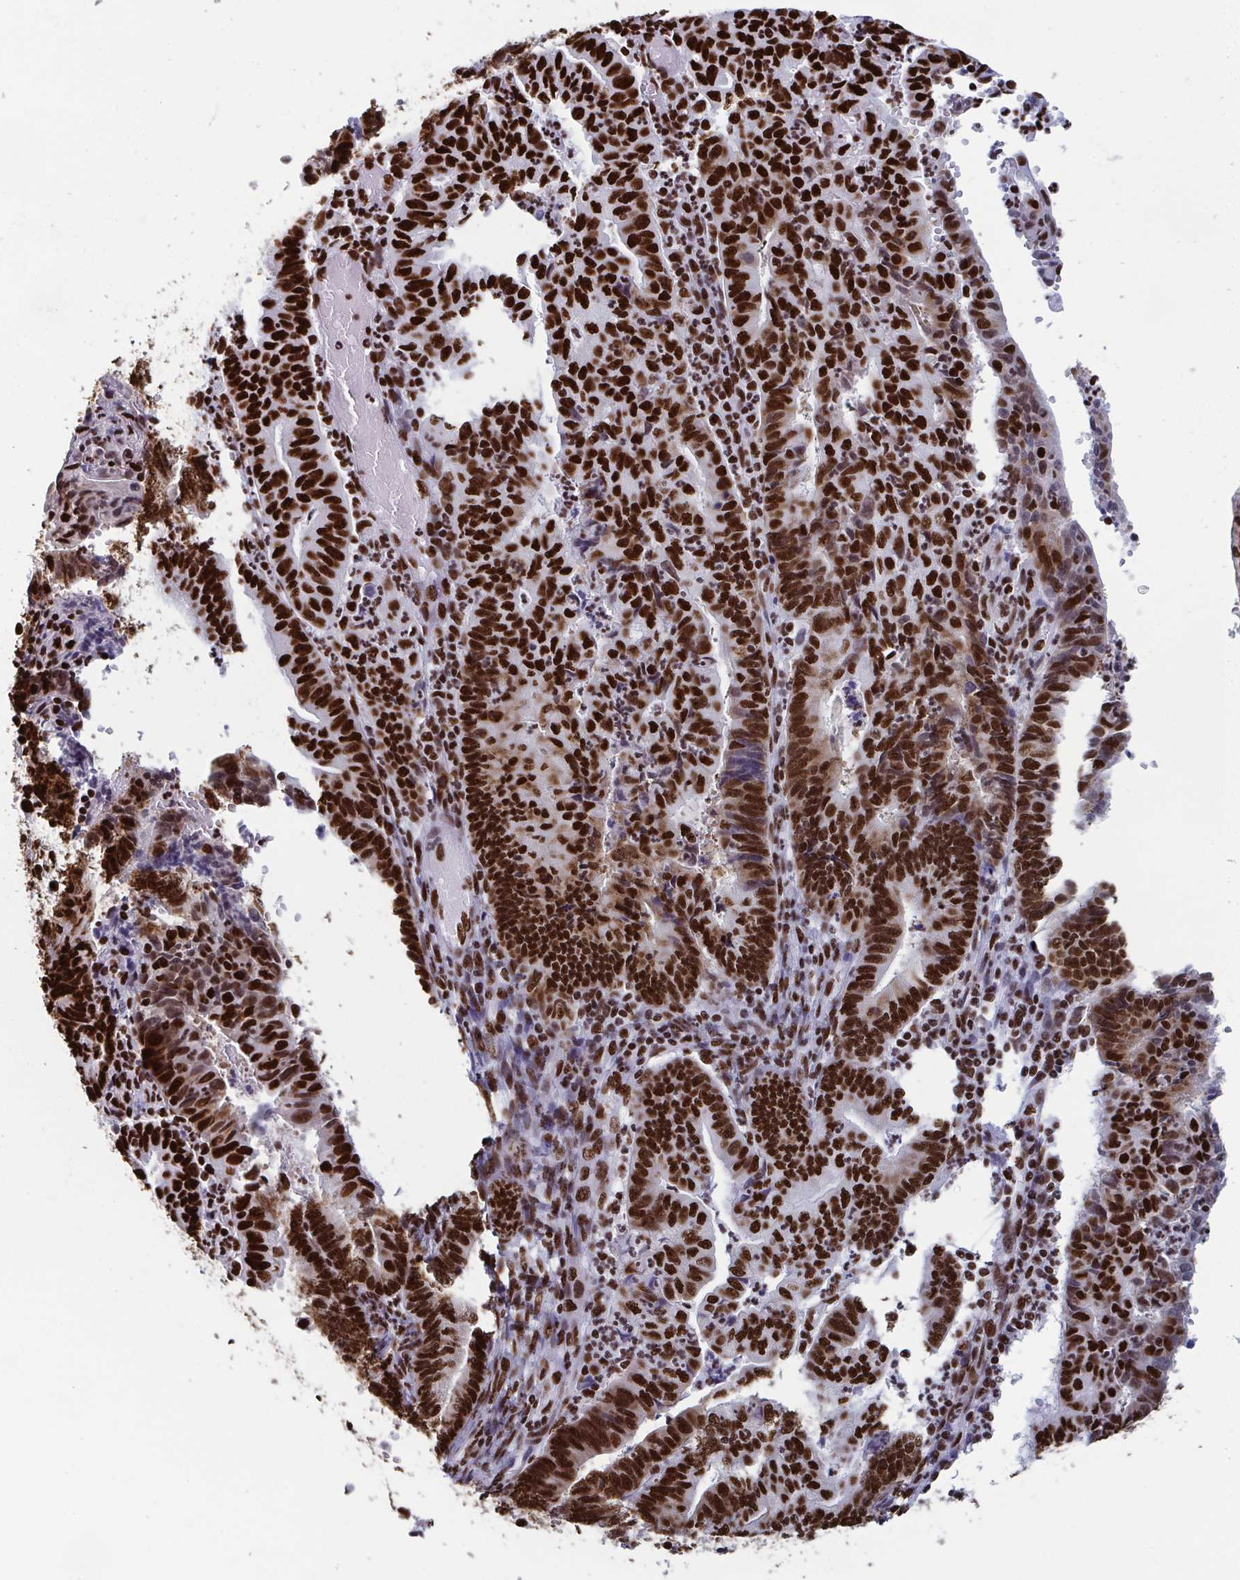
{"staining": {"intensity": "strong", "quantity": ">75%", "location": "nuclear"}, "tissue": "endometrial cancer", "cell_type": "Tumor cells", "image_type": "cancer", "snomed": [{"axis": "morphology", "description": "Adenocarcinoma, NOS"}, {"axis": "topography", "description": "Endometrium"}], "caption": "Human endometrial cancer (adenocarcinoma) stained with a protein marker demonstrates strong staining in tumor cells.", "gene": "GAR1", "patient": {"sex": "female", "age": 60}}